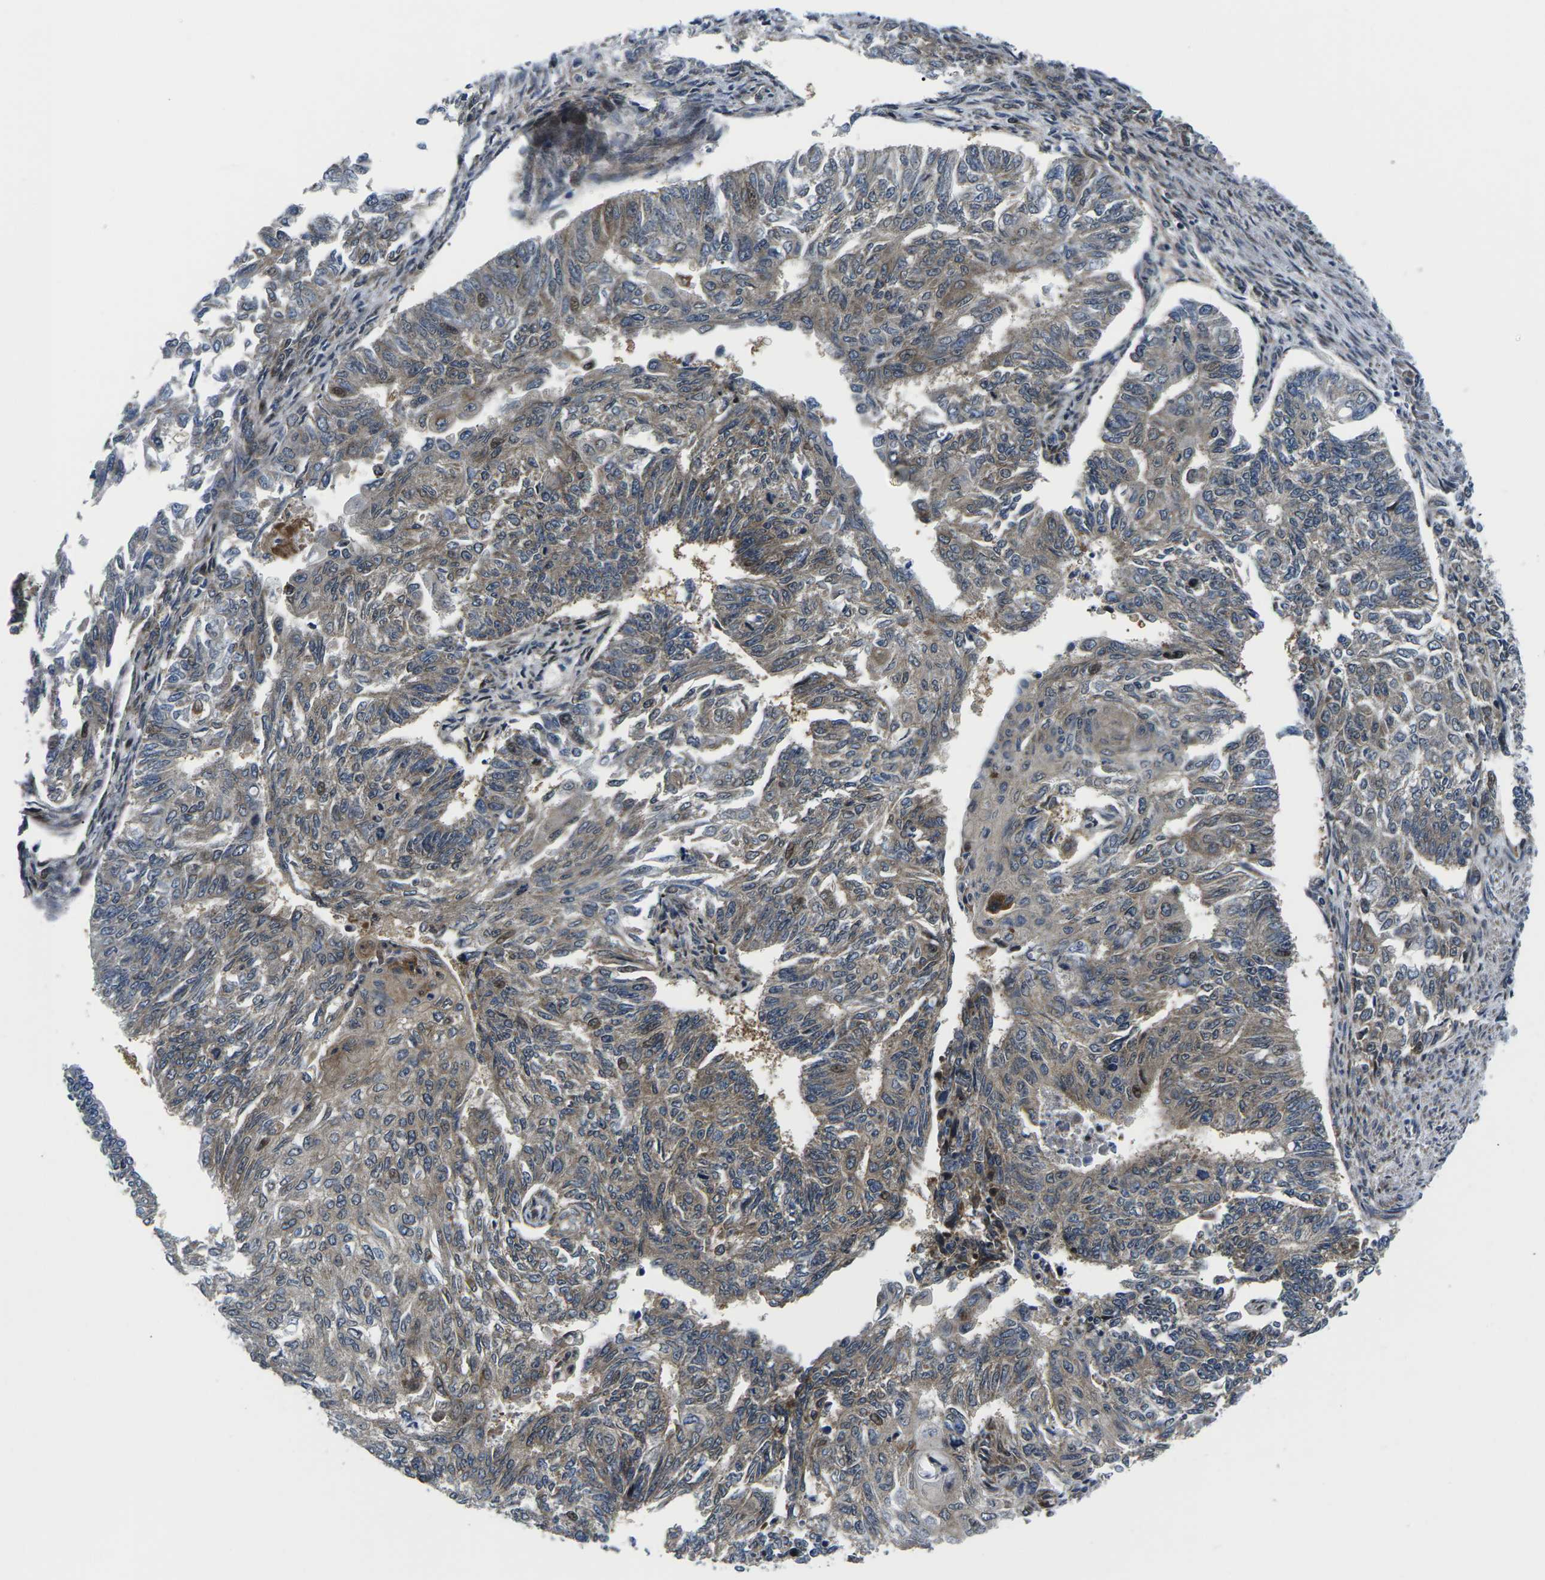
{"staining": {"intensity": "moderate", "quantity": "25%-75%", "location": "cytoplasmic/membranous,nuclear"}, "tissue": "endometrial cancer", "cell_type": "Tumor cells", "image_type": "cancer", "snomed": [{"axis": "morphology", "description": "Adenocarcinoma, NOS"}, {"axis": "topography", "description": "Endometrium"}], "caption": "This micrograph demonstrates immunohistochemistry (IHC) staining of human endometrial adenocarcinoma, with medium moderate cytoplasmic/membranous and nuclear expression in approximately 25%-75% of tumor cells.", "gene": "EIF4E", "patient": {"sex": "female", "age": 32}}